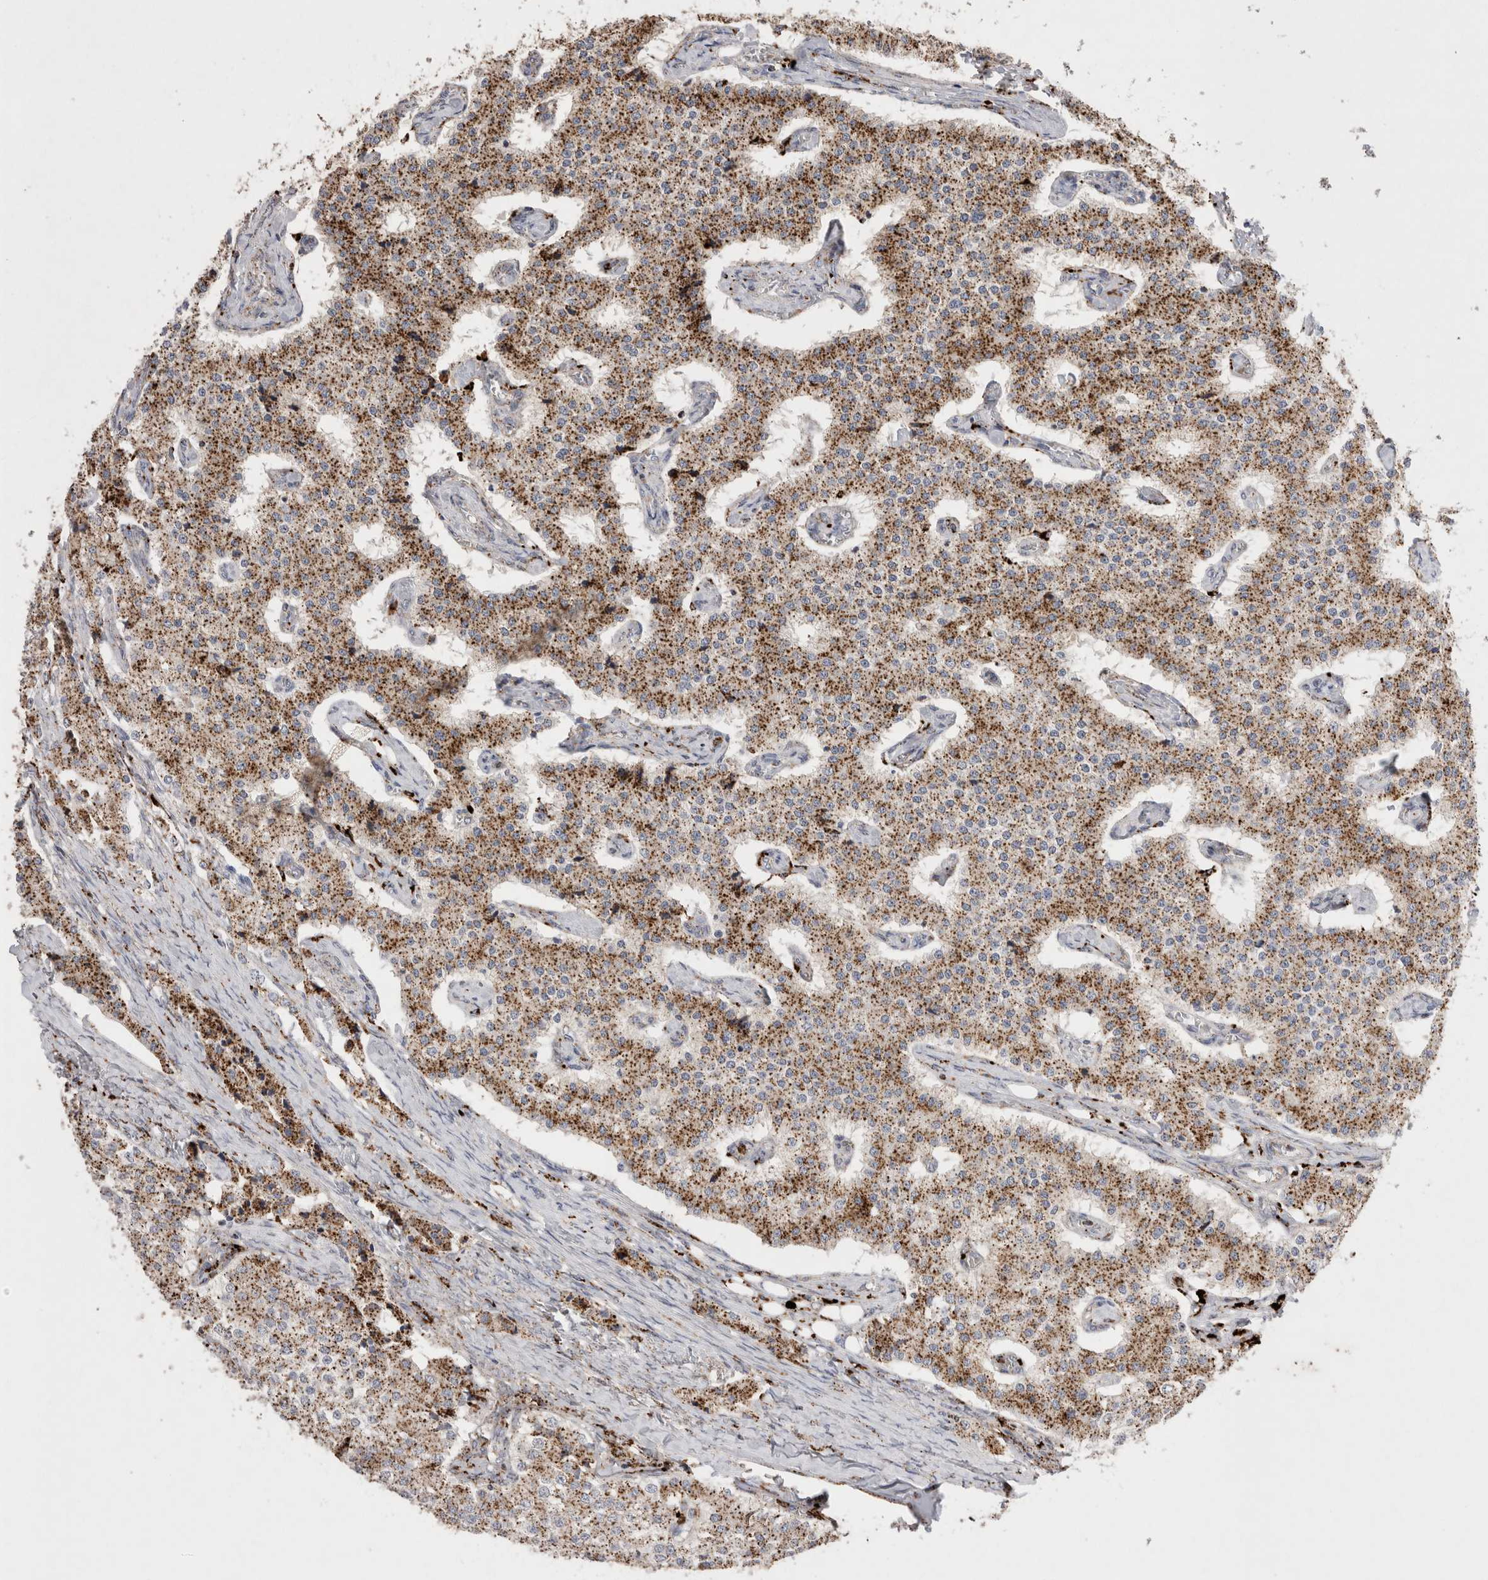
{"staining": {"intensity": "moderate", "quantity": ">75%", "location": "cytoplasmic/membranous"}, "tissue": "carcinoid", "cell_type": "Tumor cells", "image_type": "cancer", "snomed": [{"axis": "morphology", "description": "Carcinoid, malignant, NOS"}, {"axis": "topography", "description": "Colon"}], "caption": "Immunohistochemistry (IHC) micrograph of carcinoid (malignant) stained for a protein (brown), which exhibits medium levels of moderate cytoplasmic/membranous expression in approximately >75% of tumor cells.", "gene": "CTSA", "patient": {"sex": "female", "age": 52}}